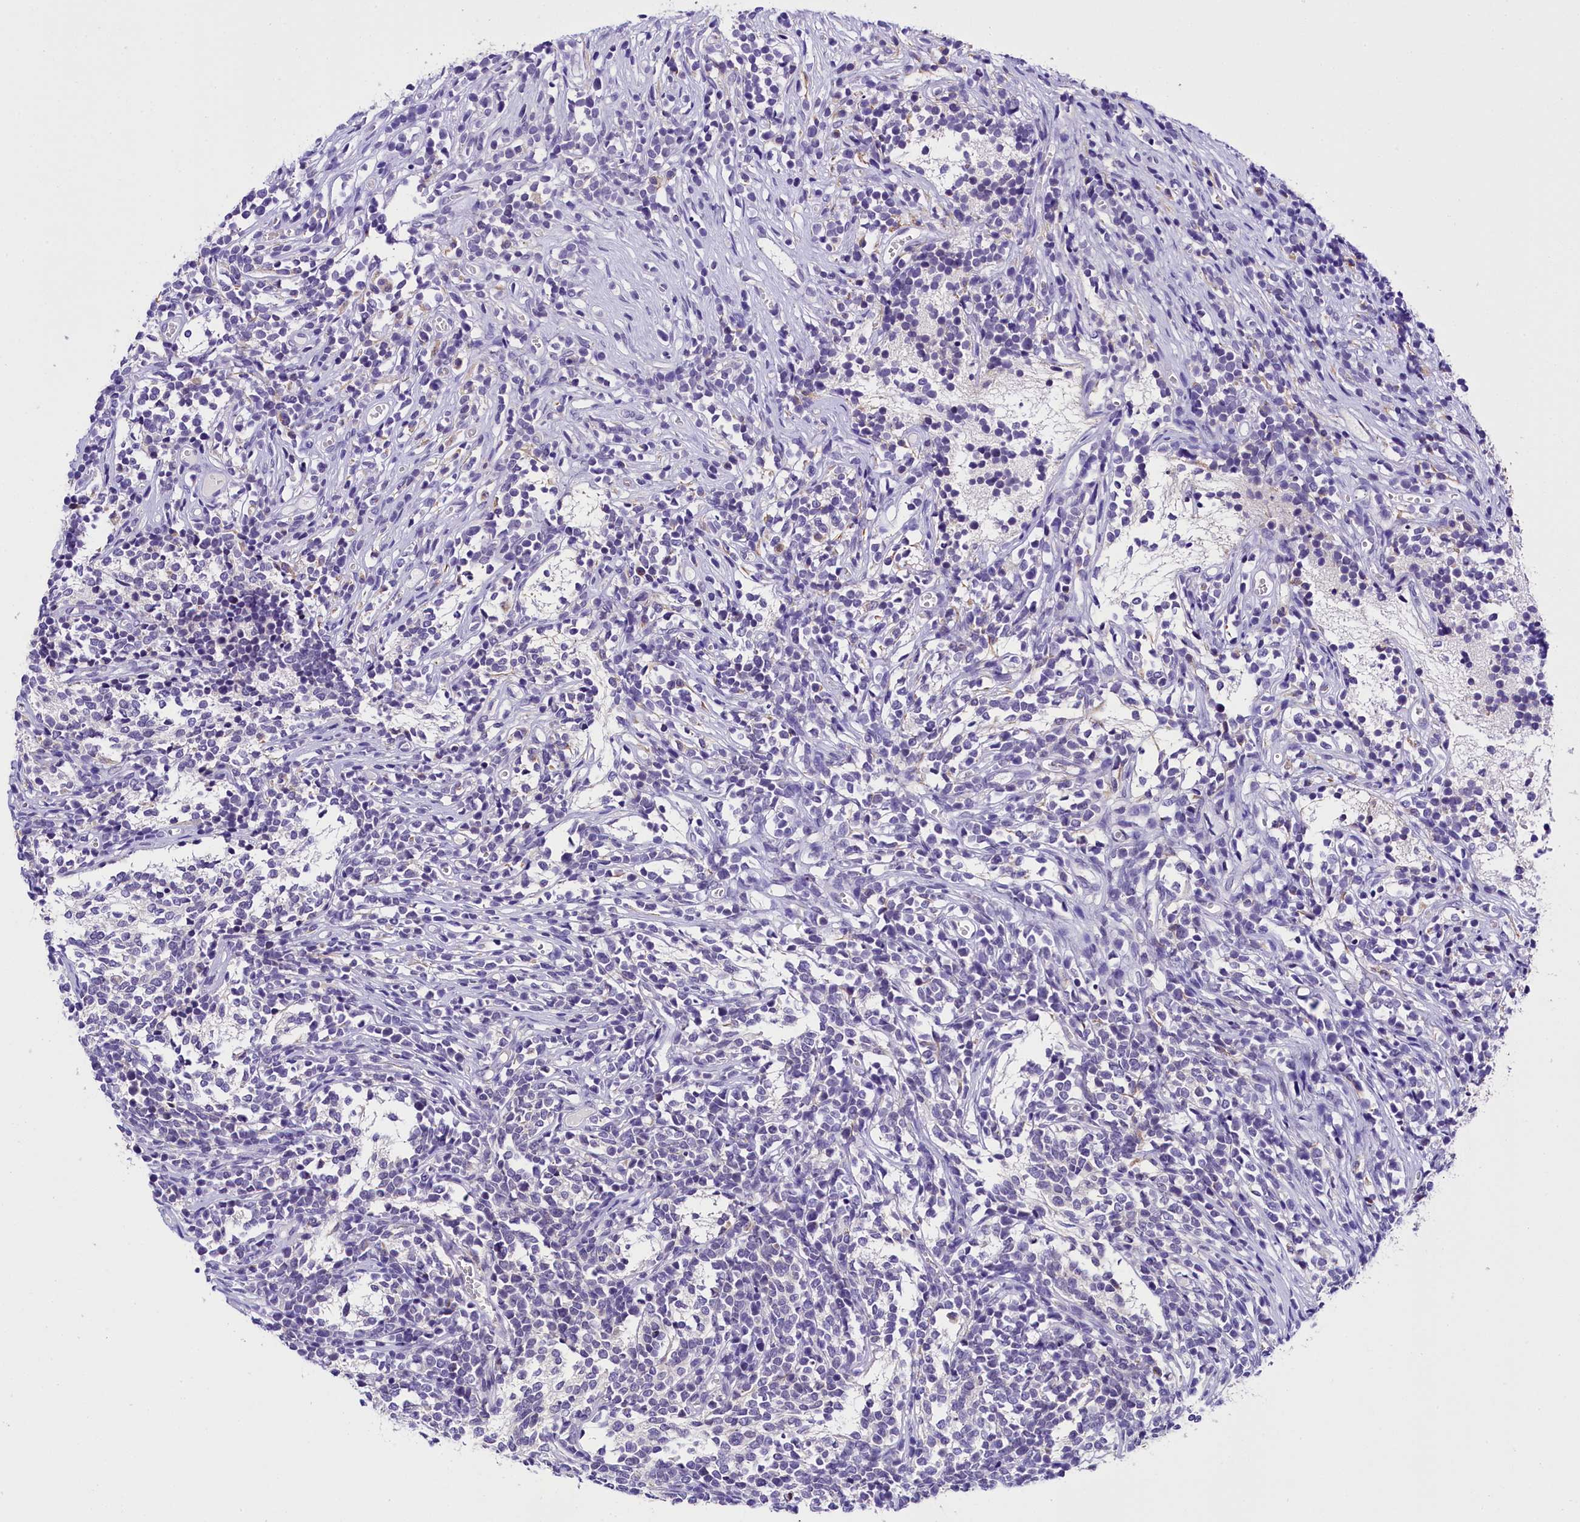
{"staining": {"intensity": "negative", "quantity": "none", "location": "none"}, "tissue": "glioma", "cell_type": "Tumor cells", "image_type": "cancer", "snomed": [{"axis": "morphology", "description": "Glioma, malignant, Low grade"}, {"axis": "topography", "description": "Brain"}], "caption": "Protein analysis of glioma demonstrates no significant expression in tumor cells.", "gene": "IQCN", "patient": {"sex": "female", "age": 1}}